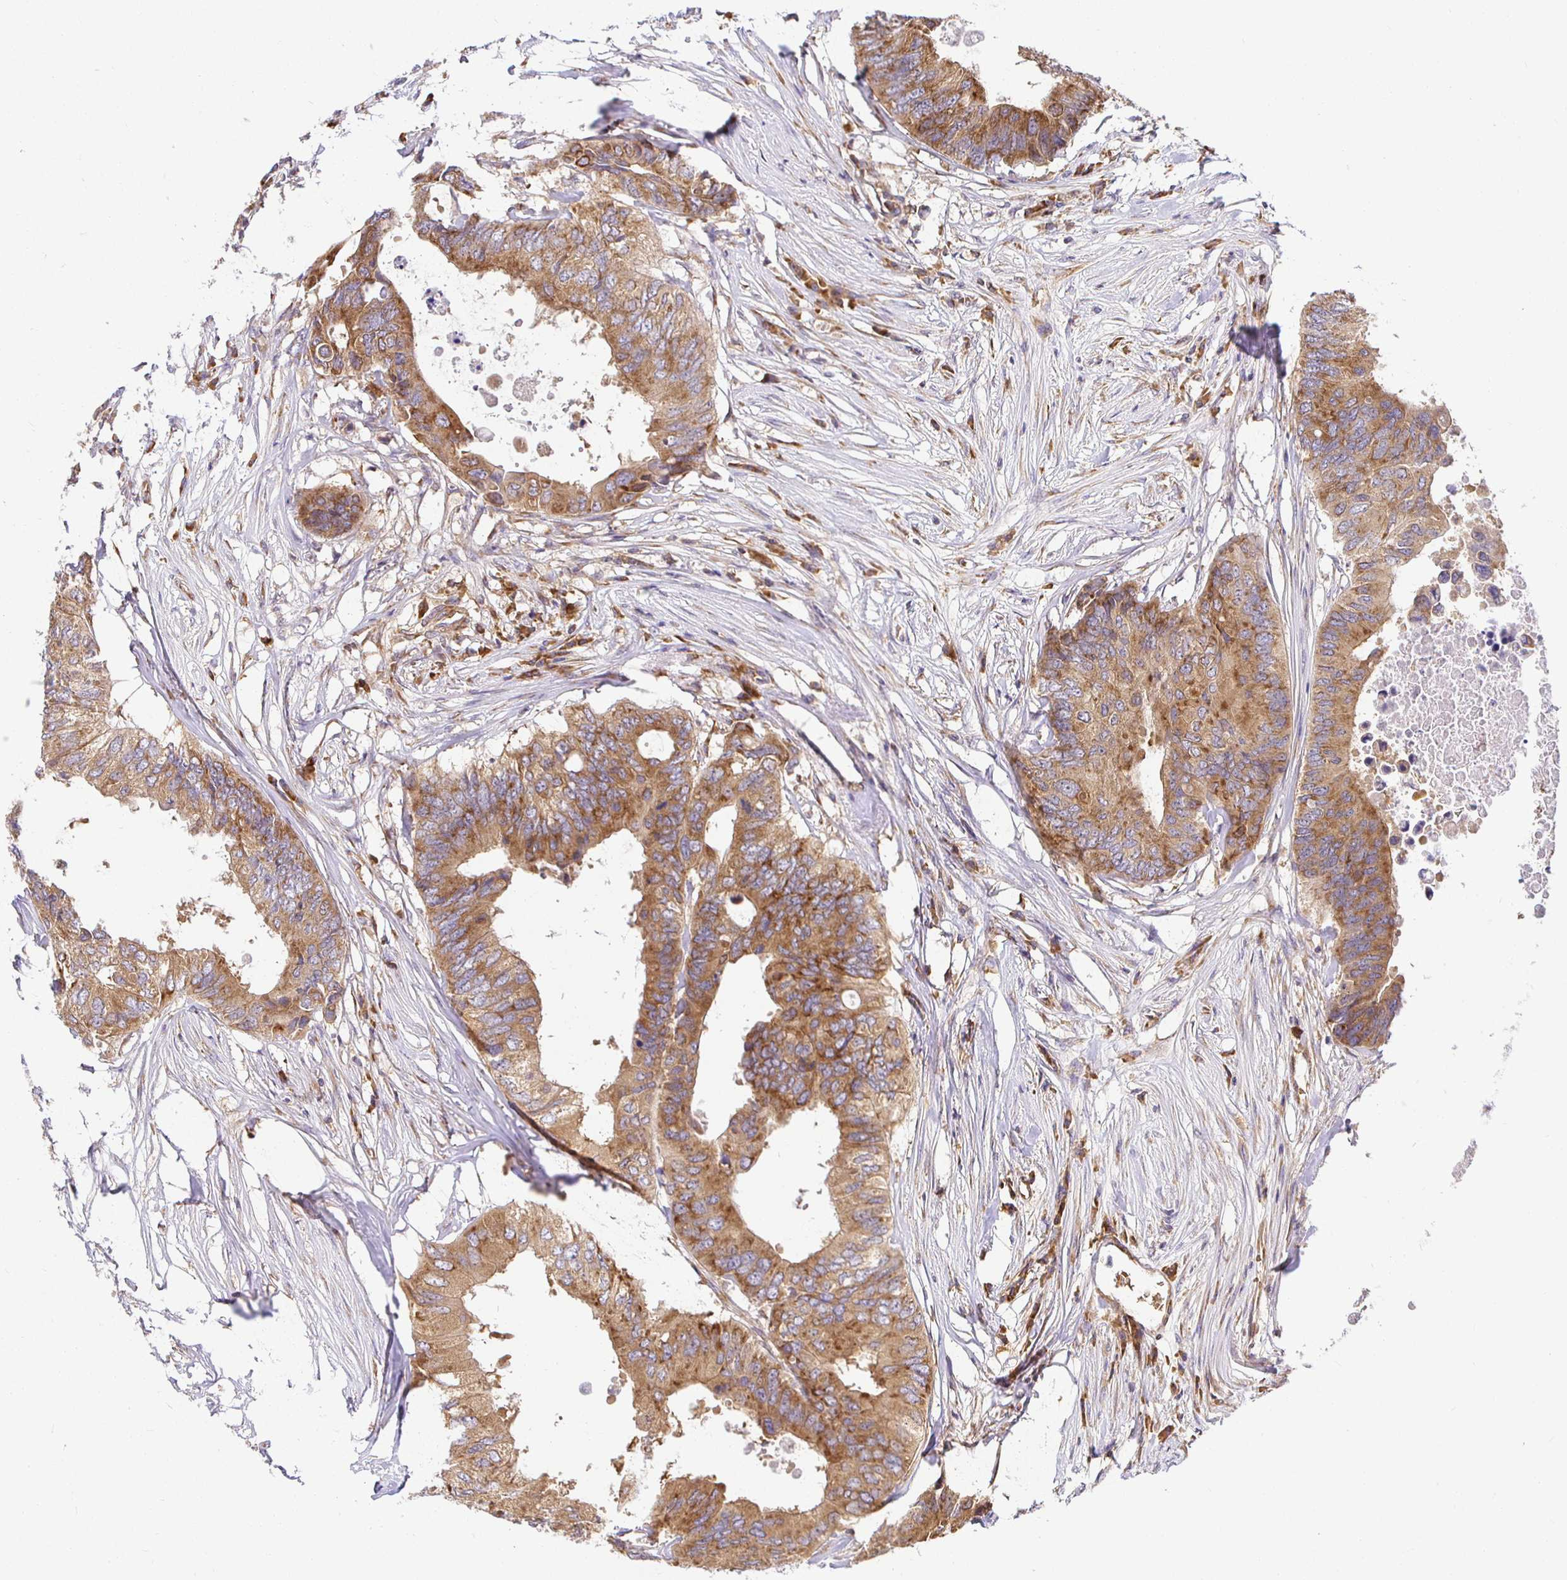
{"staining": {"intensity": "moderate", "quantity": ">75%", "location": "cytoplasmic/membranous"}, "tissue": "colorectal cancer", "cell_type": "Tumor cells", "image_type": "cancer", "snomed": [{"axis": "morphology", "description": "Adenocarcinoma, NOS"}, {"axis": "topography", "description": "Colon"}], "caption": "Immunohistochemistry (IHC) staining of colorectal cancer (adenocarcinoma), which shows medium levels of moderate cytoplasmic/membranous staining in approximately >75% of tumor cells indicating moderate cytoplasmic/membranous protein staining. The staining was performed using DAB (3,3'-diaminobenzidine) (brown) for protein detection and nuclei were counterstained in hematoxylin (blue).", "gene": "IRAK1", "patient": {"sex": "male", "age": 71}}